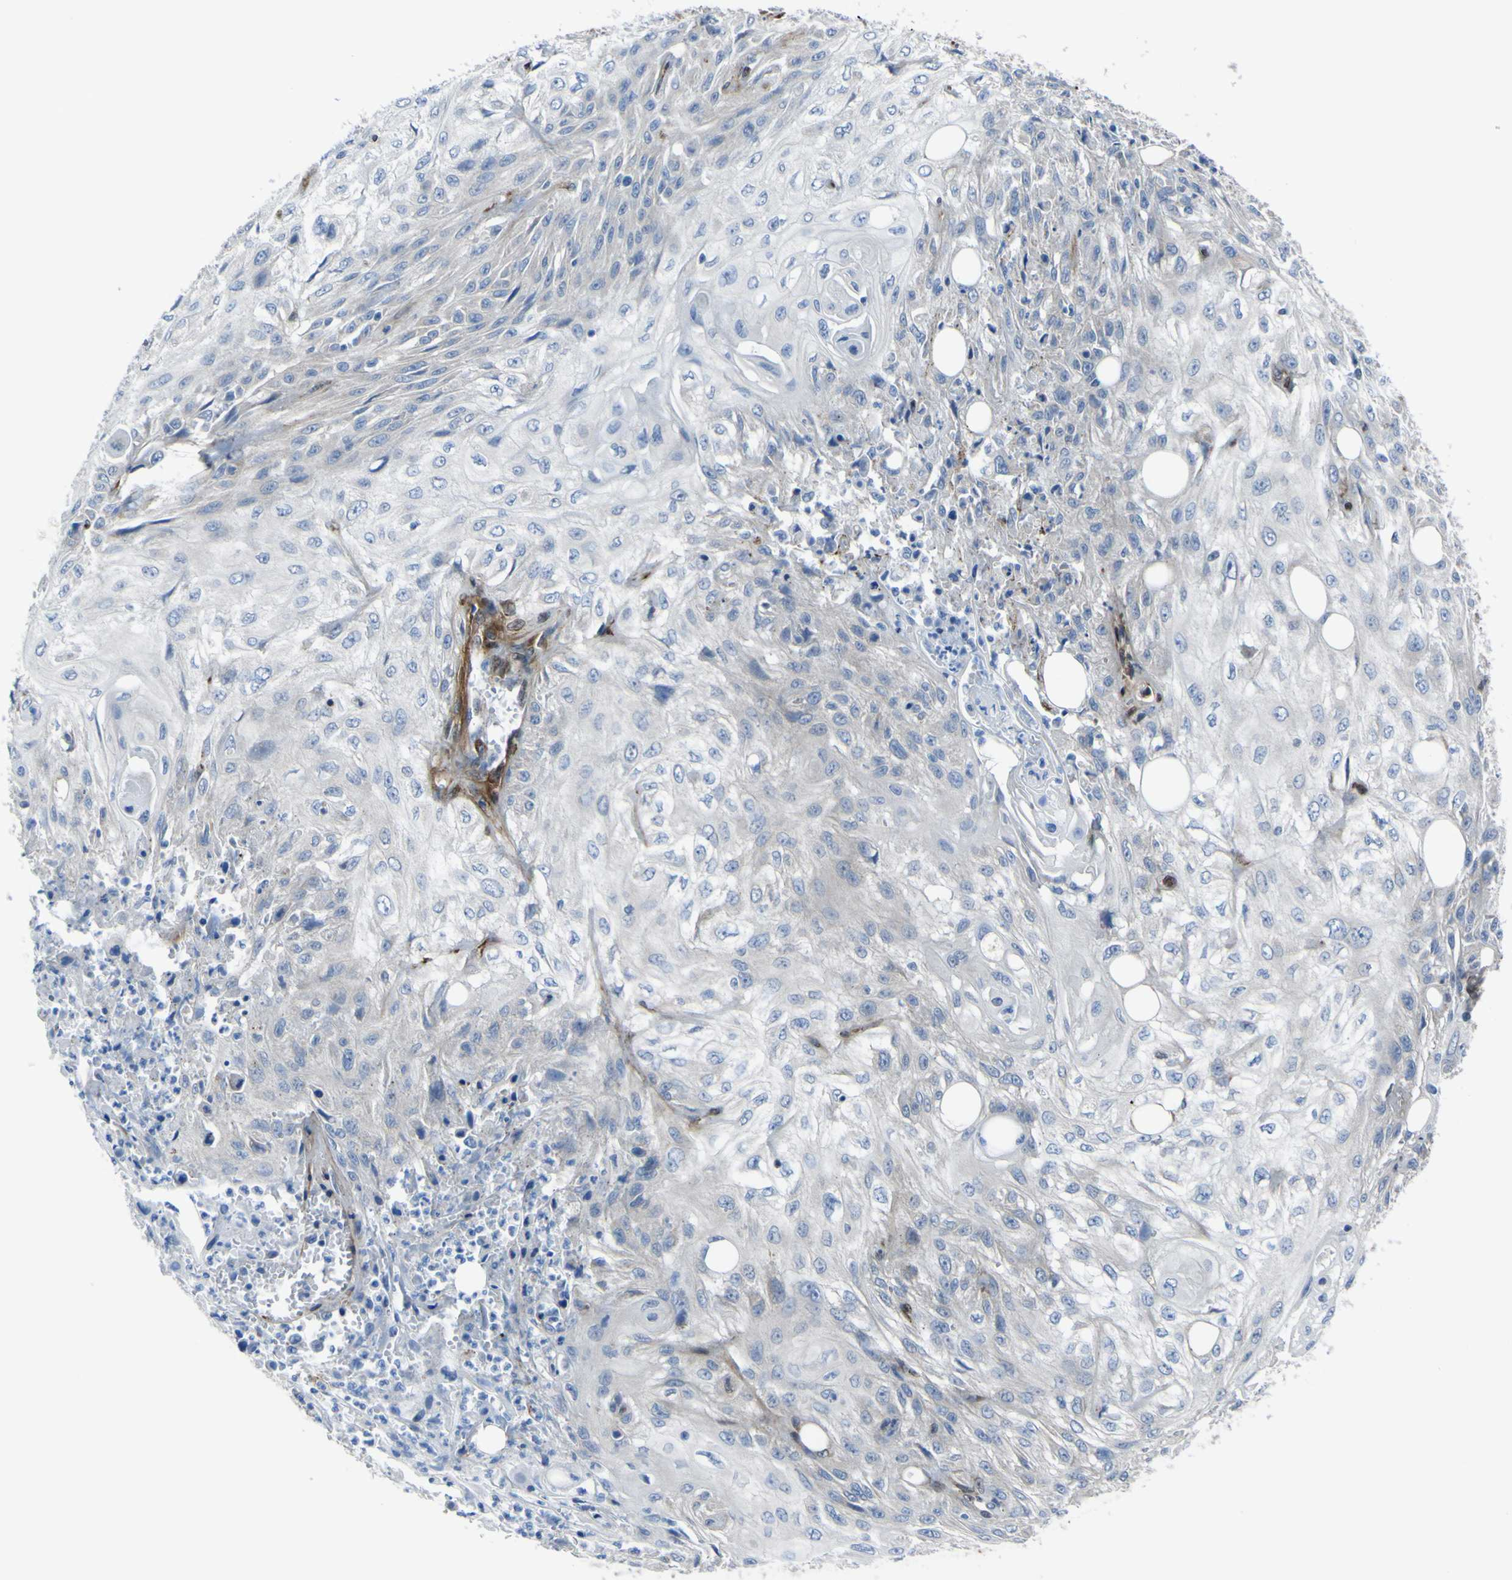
{"staining": {"intensity": "negative", "quantity": "none", "location": "none"}, "tissue": "skin cancer", "cell_type": "Tumor cells", "image_type": "cancer", "snomed": [{"axis": "morphology", "description": "Squamous cell carcinoma, NOS"}, {"axis": "topography", "description": "Skin"}], "caption": "Skin squamous cell carcinoma was stained to show a protein in brown. There is no significant expression in tumor cells.", "gene": "LRRN1", "patient": {"sex": "male", "age": 75}}